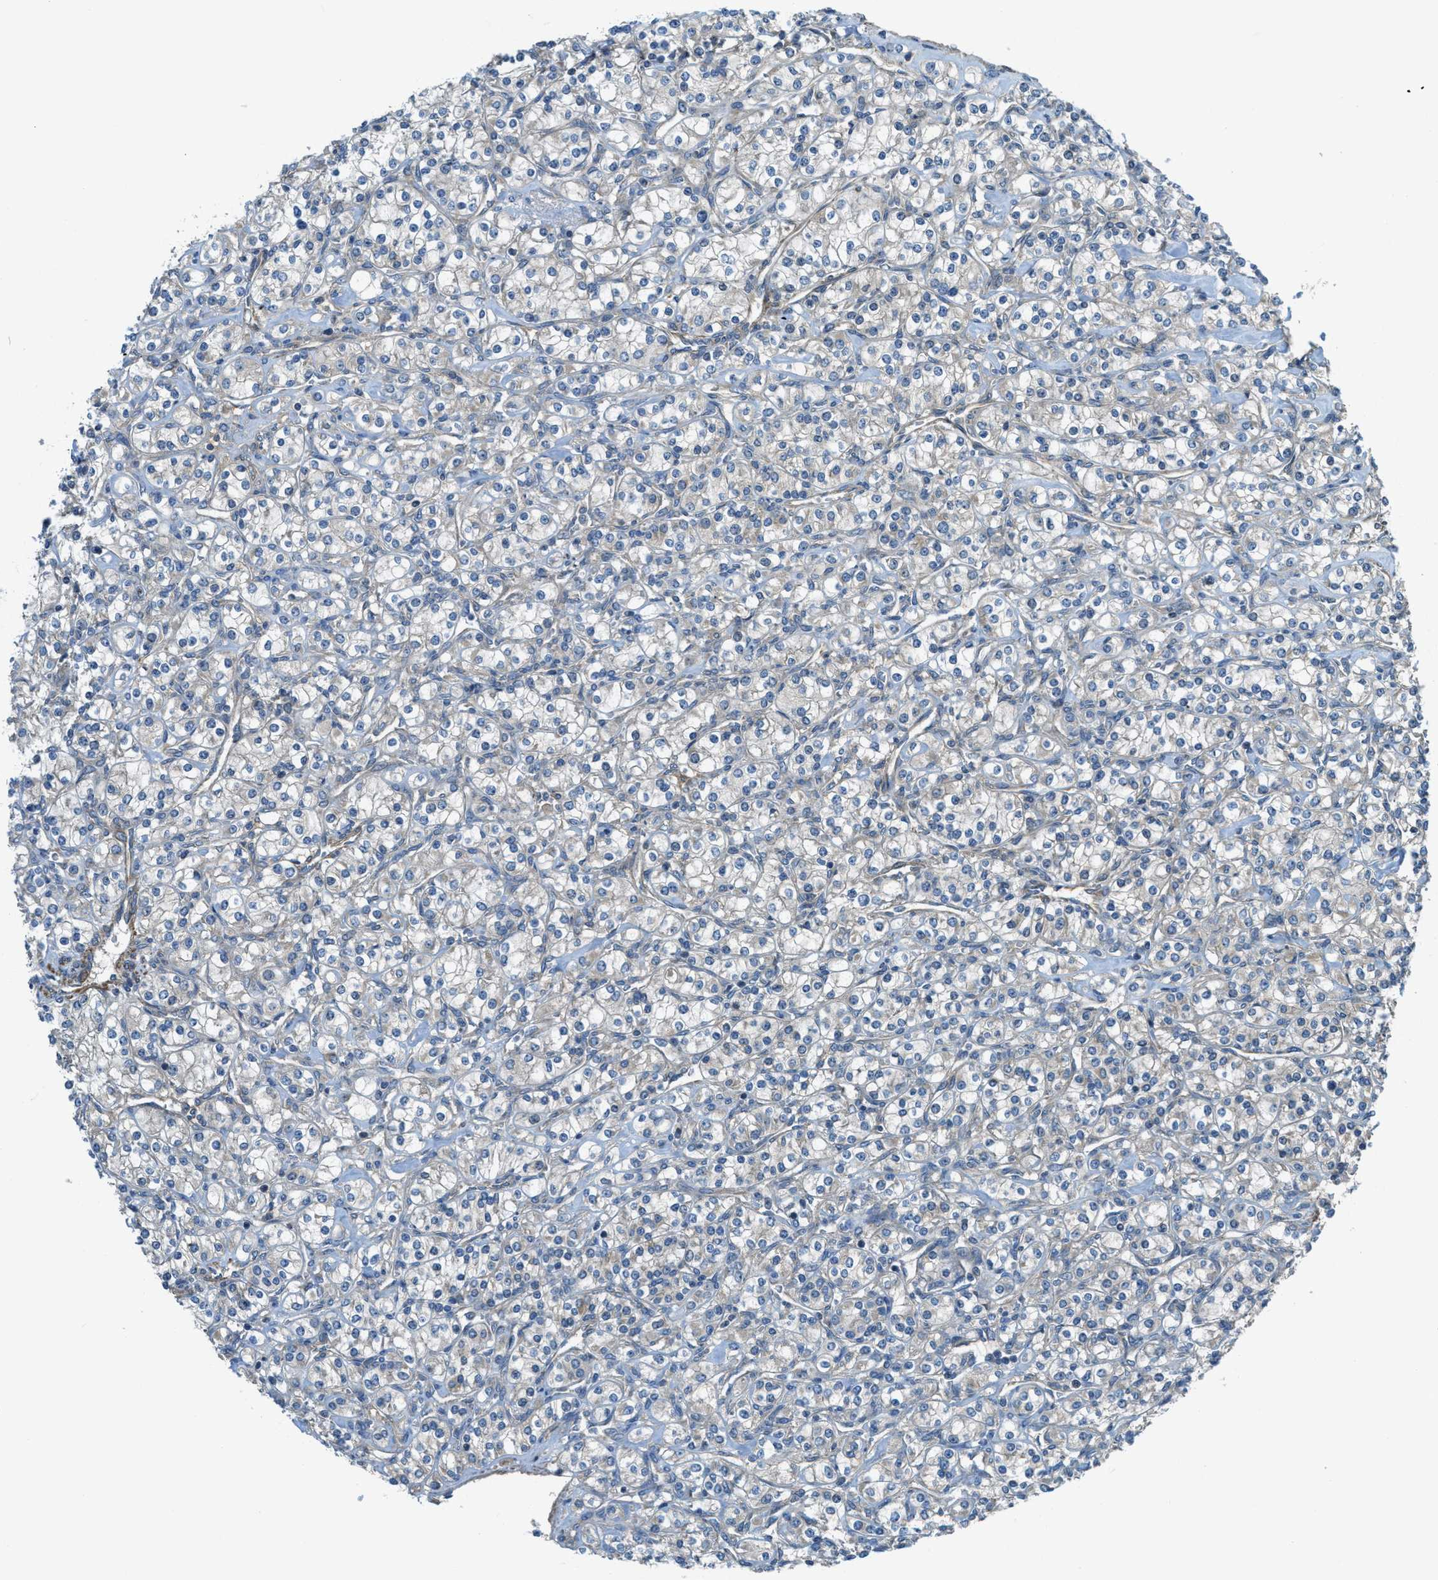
{"staining": {"intensity": "negative", "quantity": "none", "location": "none"}, "tissue": "renal cancer", "cell_type": "Tumor cells", "image_type": "cancer", "snomed": [{"axis": "morphology", "description": "Adenocarcinoma, NOS"}, {"axis": "topography", "description": "Kidney"}], "caption": "Tumor cells show no significant protein expression in adenocarcinoma (renal). Brightfield microscopy of immunohistochemistry stained with DAB (3,3'-diaminobenzidine) (brown) and hematoxylin (blue), captured at high magnification.", "gene": "VEZT", "patient": {"sex": "male", "age": 77}}